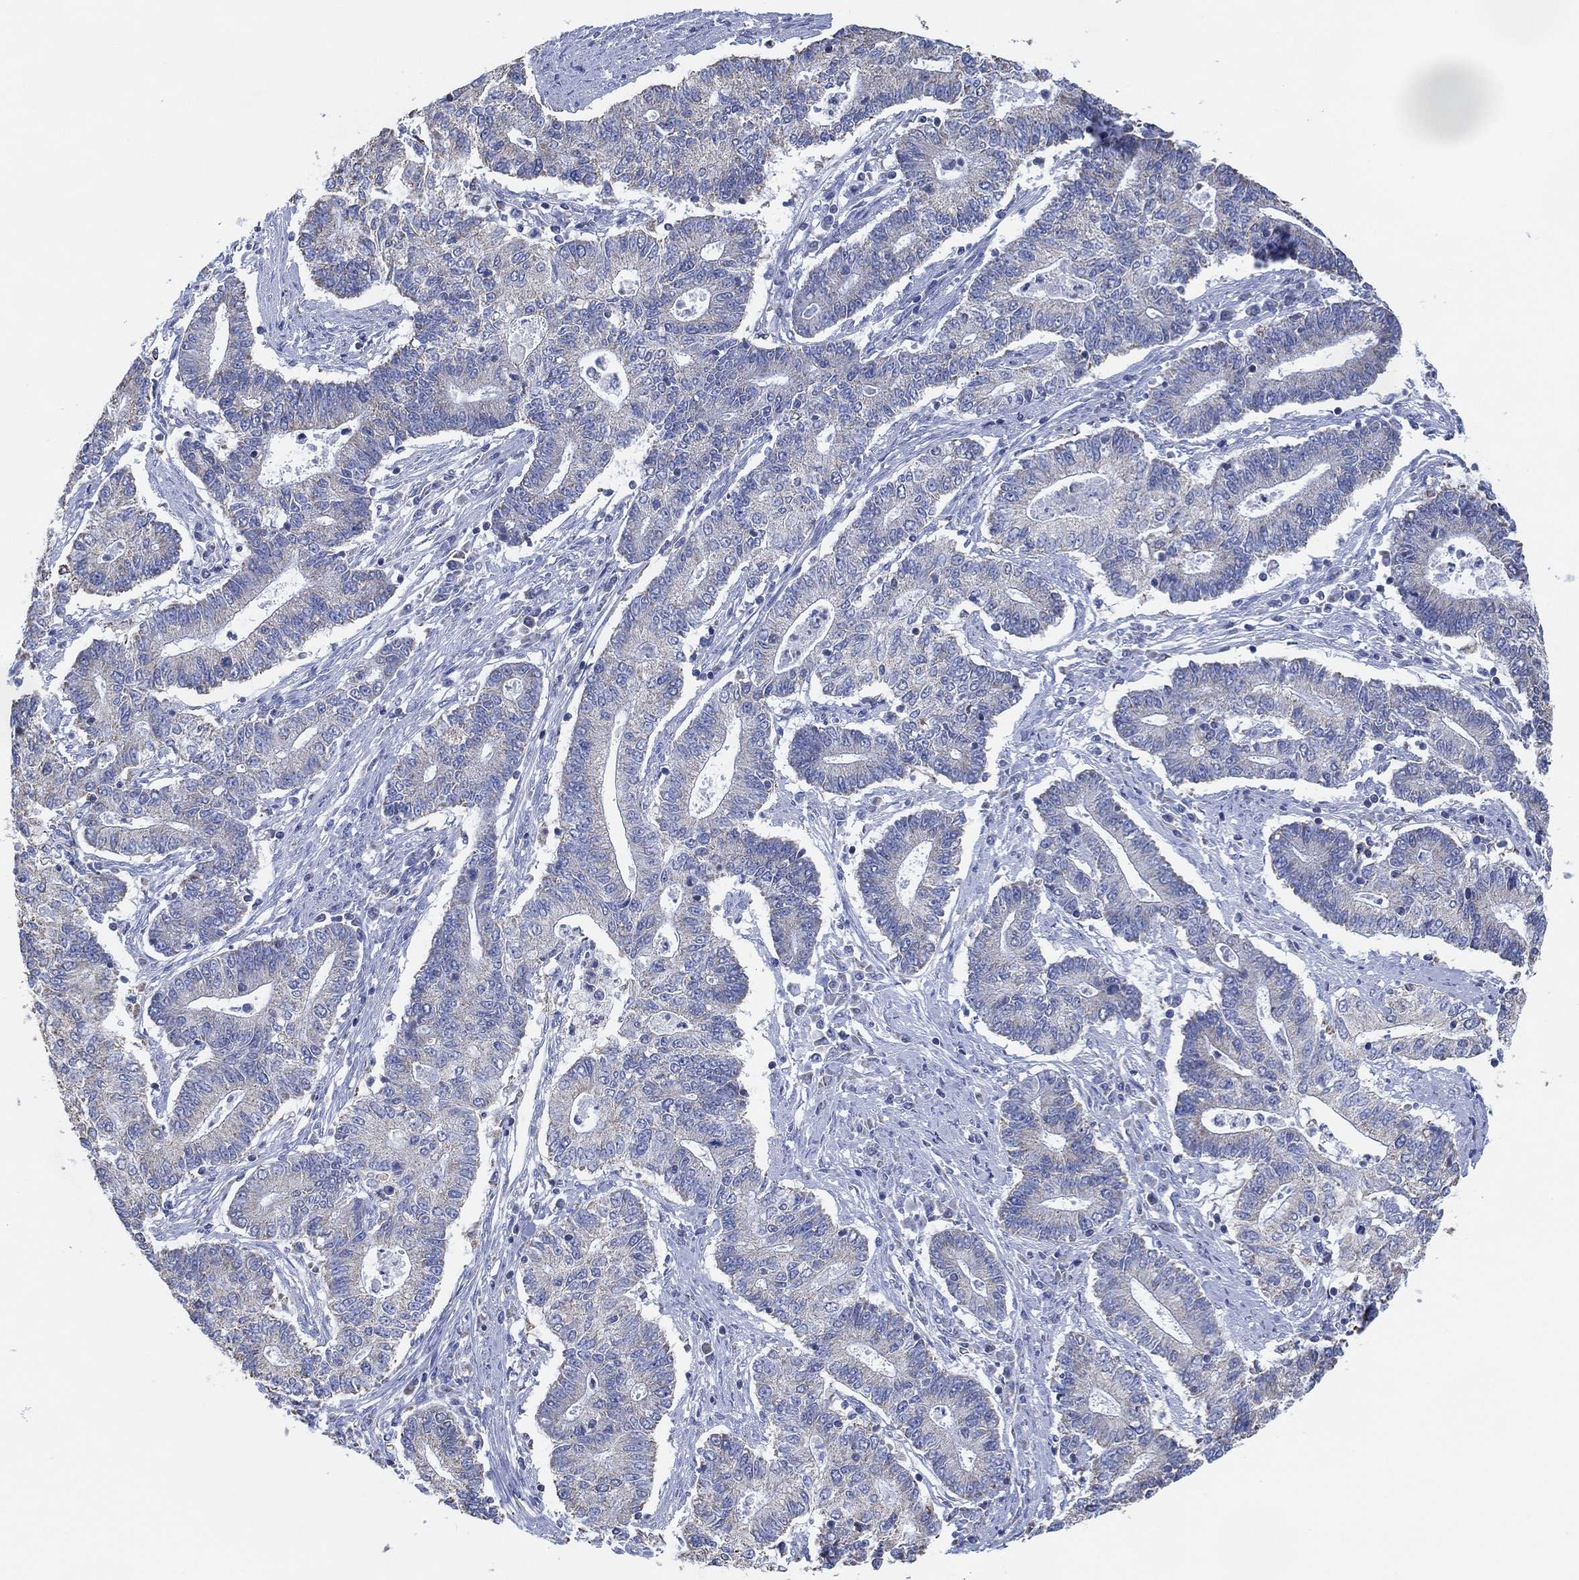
{"staining": {"intensity": "negative", "quantity": "none", "location": "none"}, "tissue": "endometrial cancer", "cell_type": "Tumor cells", "image_type": "cancer", "snomed": [{"axis": "morphology", "description": "Adenocarcinoma, NOS"}, {"axis": "topography", "description": "Uterus"}, {"axis": "topography", "description": "Endometrium"}], "caption": "Immunohistochemistry of human adenocarcinoma (endometrial) displays no staining in tumor cells.", "gene": "CFTR", "patient": {"sex": "female", "age": 54}}